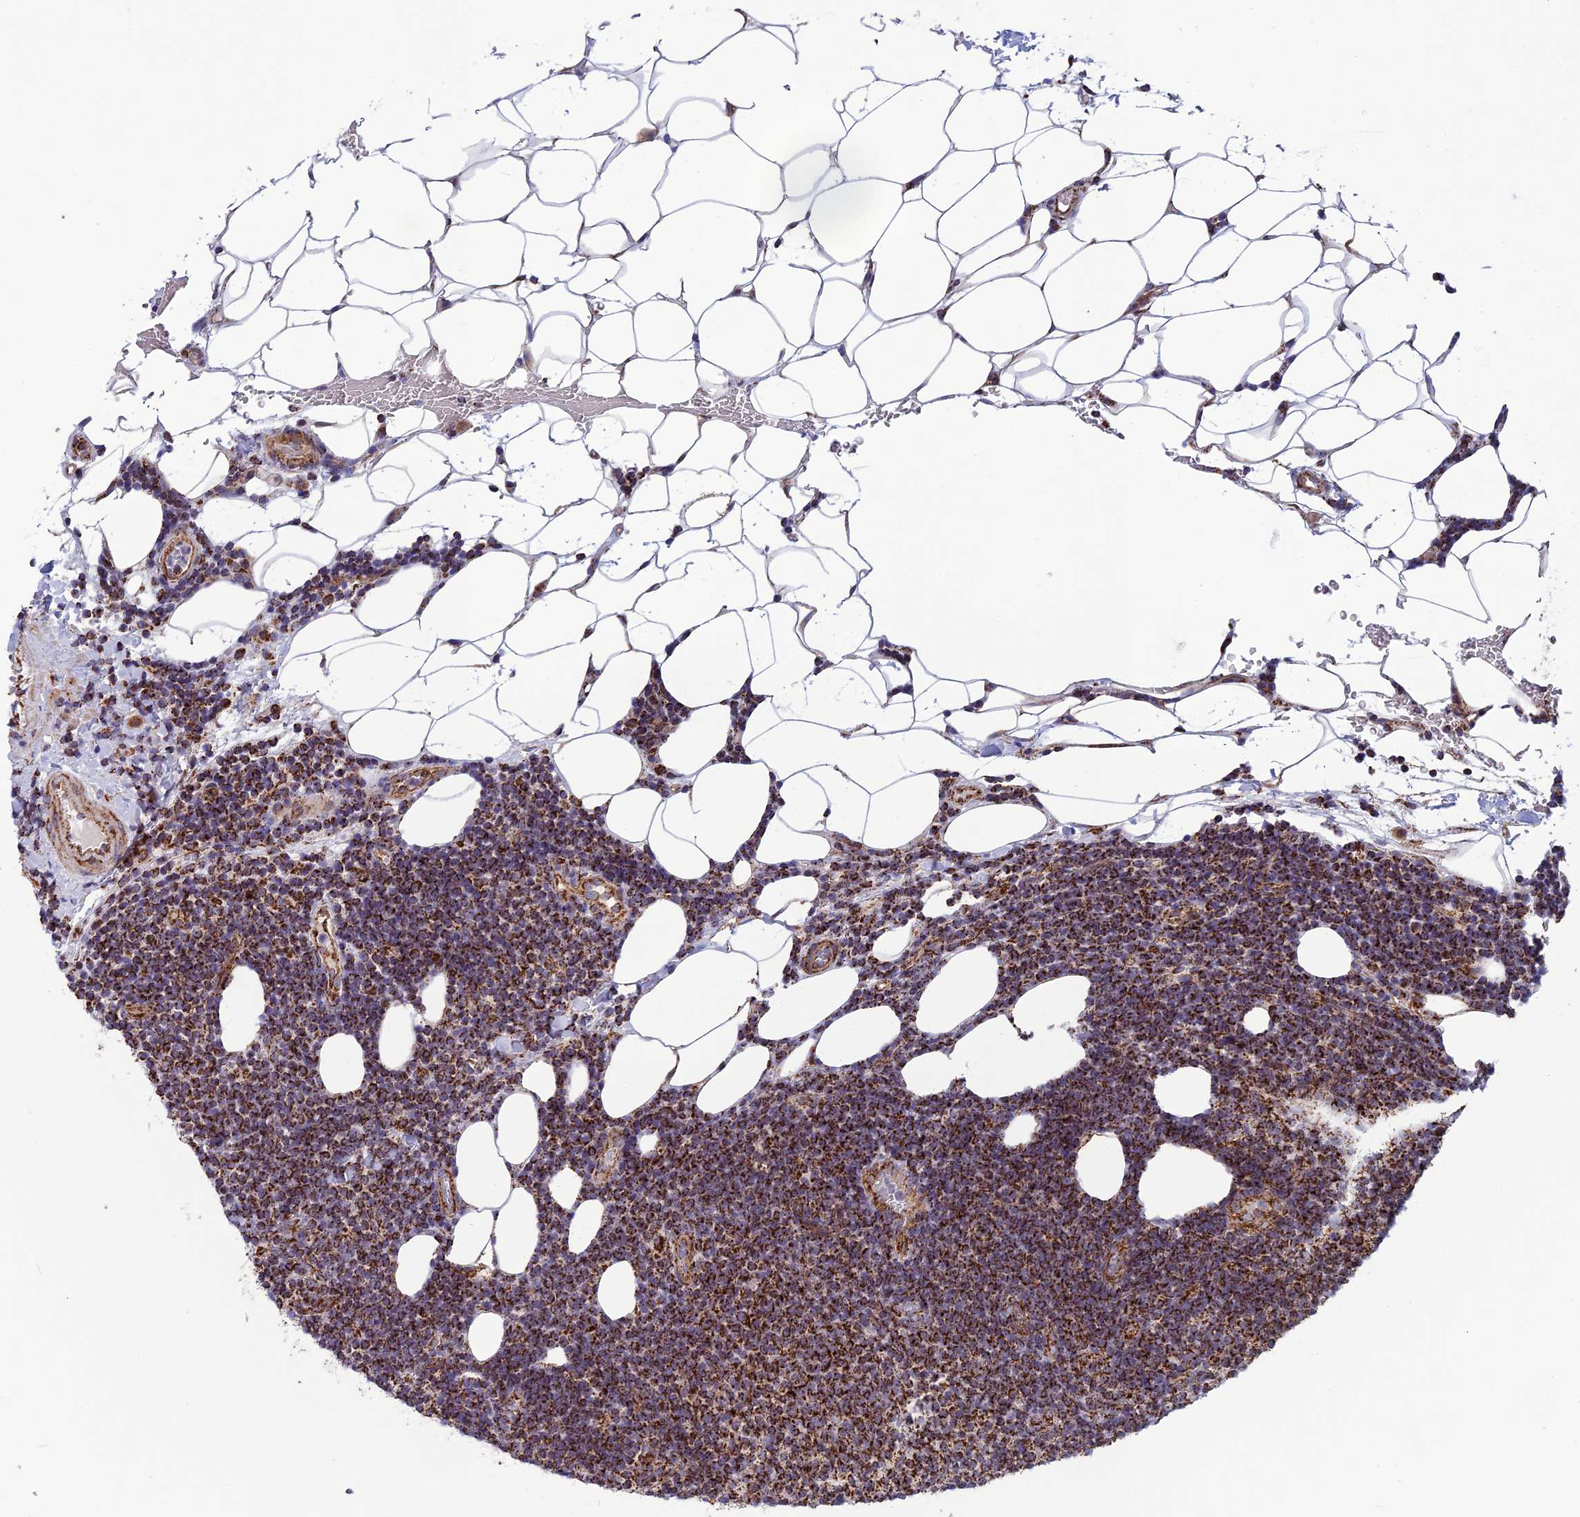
{"staining": {"intensity": "strong", "quantity": ">75%", "location": "cytoplasmic/membranous"}, "tissue": "lymphoma", "cell_type": "Tumor cells", "image_type": "cancer", "snomed": [{"axis": "morphology", "description": "Malignant lymphoma, non-Hodgkin's type, Low grade"}, {"axis": "topography", "description": "Lymph node"}], "caption": "Lymphoma stained for a protein (brown) shows strong cytoplasmic/membranous positive expression in about >75% of tumor cells.", "gene": "MRPS18B", "patient": {"sex": "male", "age": 66}}